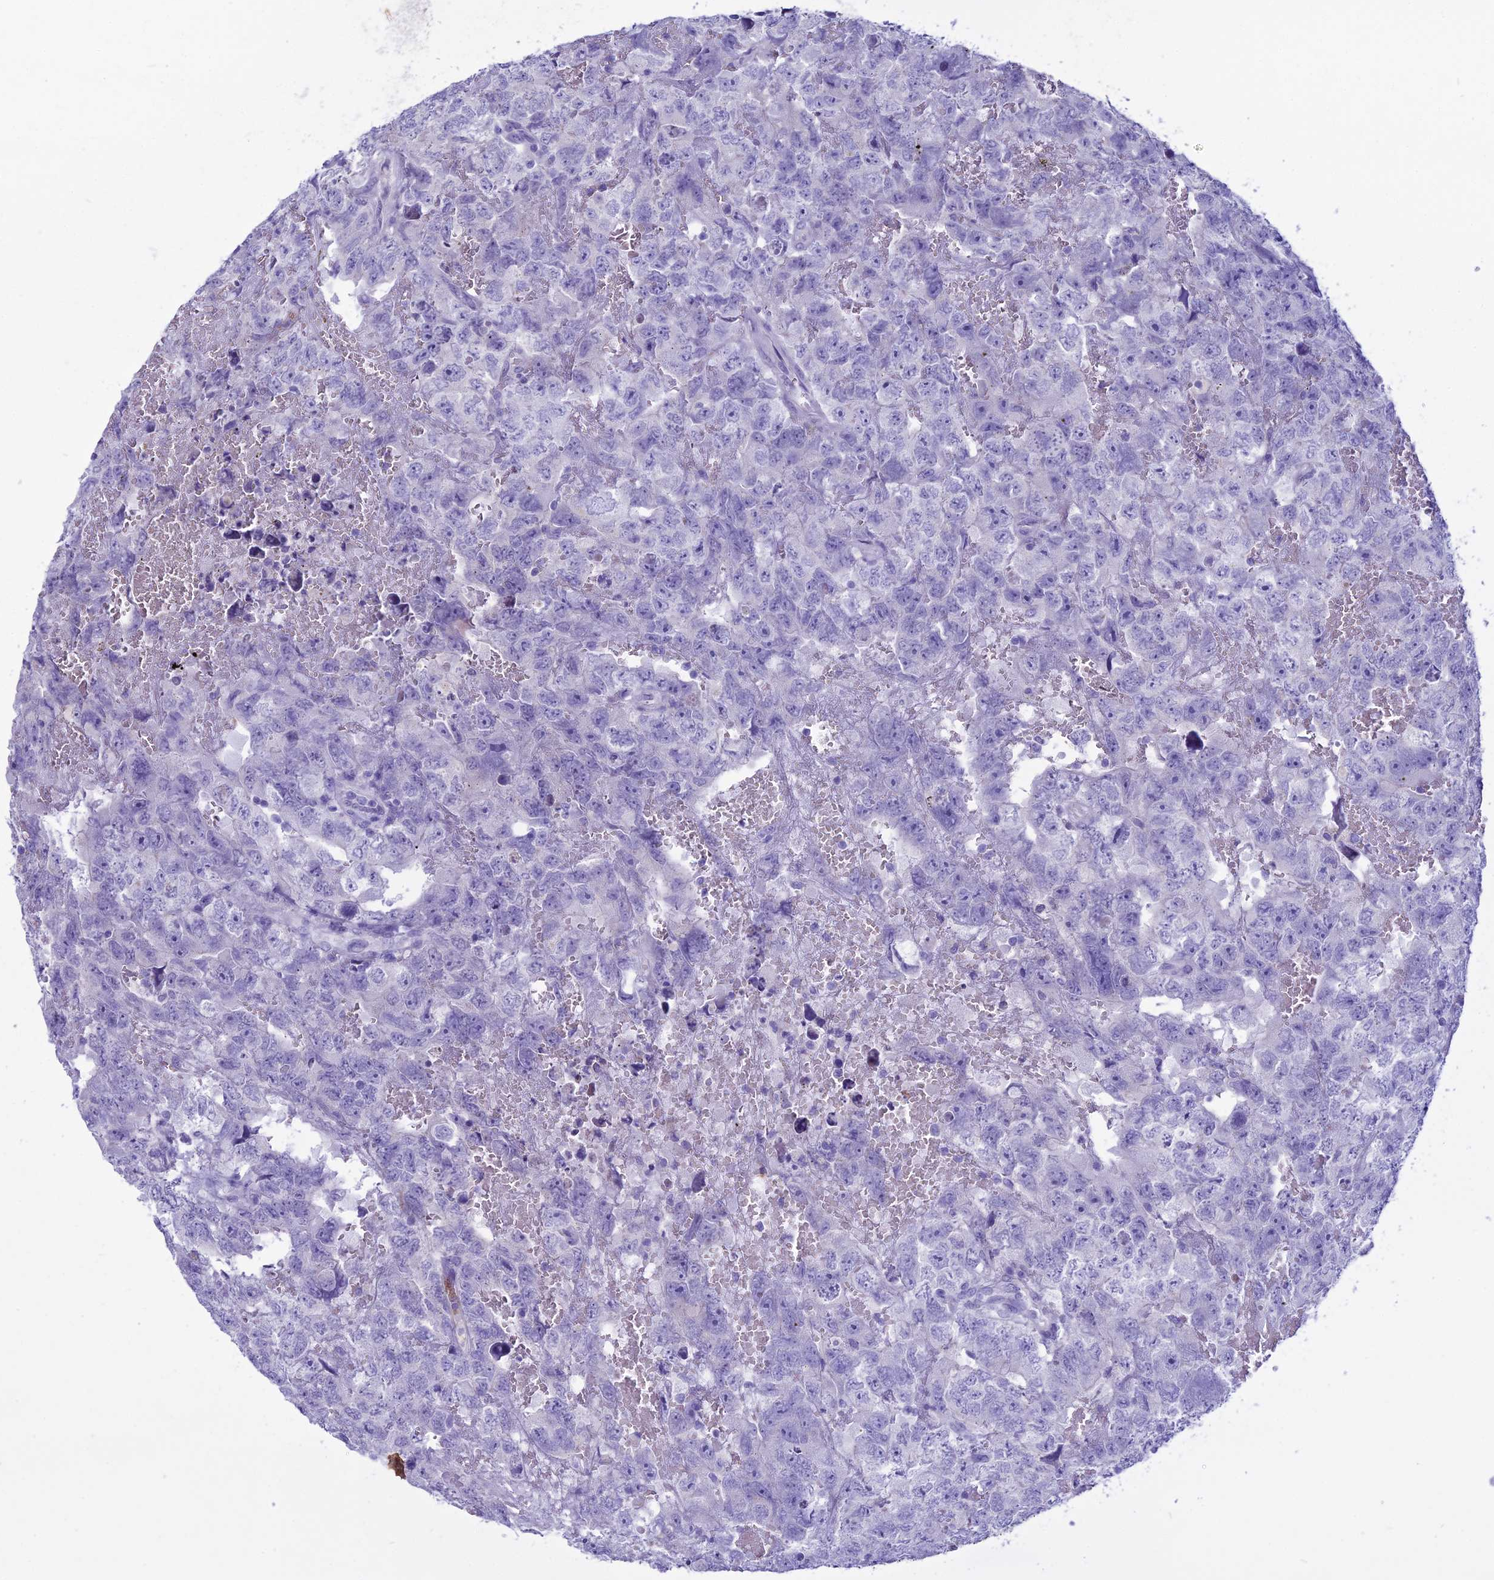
{"staining": {"intensity": "negative", "quantity": "none", "location": "none"}, "tissue": "testis cancer", "cell_type": "Tumor cells", "image_type": "cancer", "snomed": [{"axis": "morphology", "description": "Carcinoma, Embryonal, NOS"}, {"axis": "topography", "description": "Testis"}], "caption": "A high-resolution histopathology image shows immunohistochemistry (IHC) staining of testis cancer (embryonal carcinoma), which exhibits no significant staining in tumor cells.", "gene": "CLEC2L", "patient": {"sex": "male", "age": 45}}